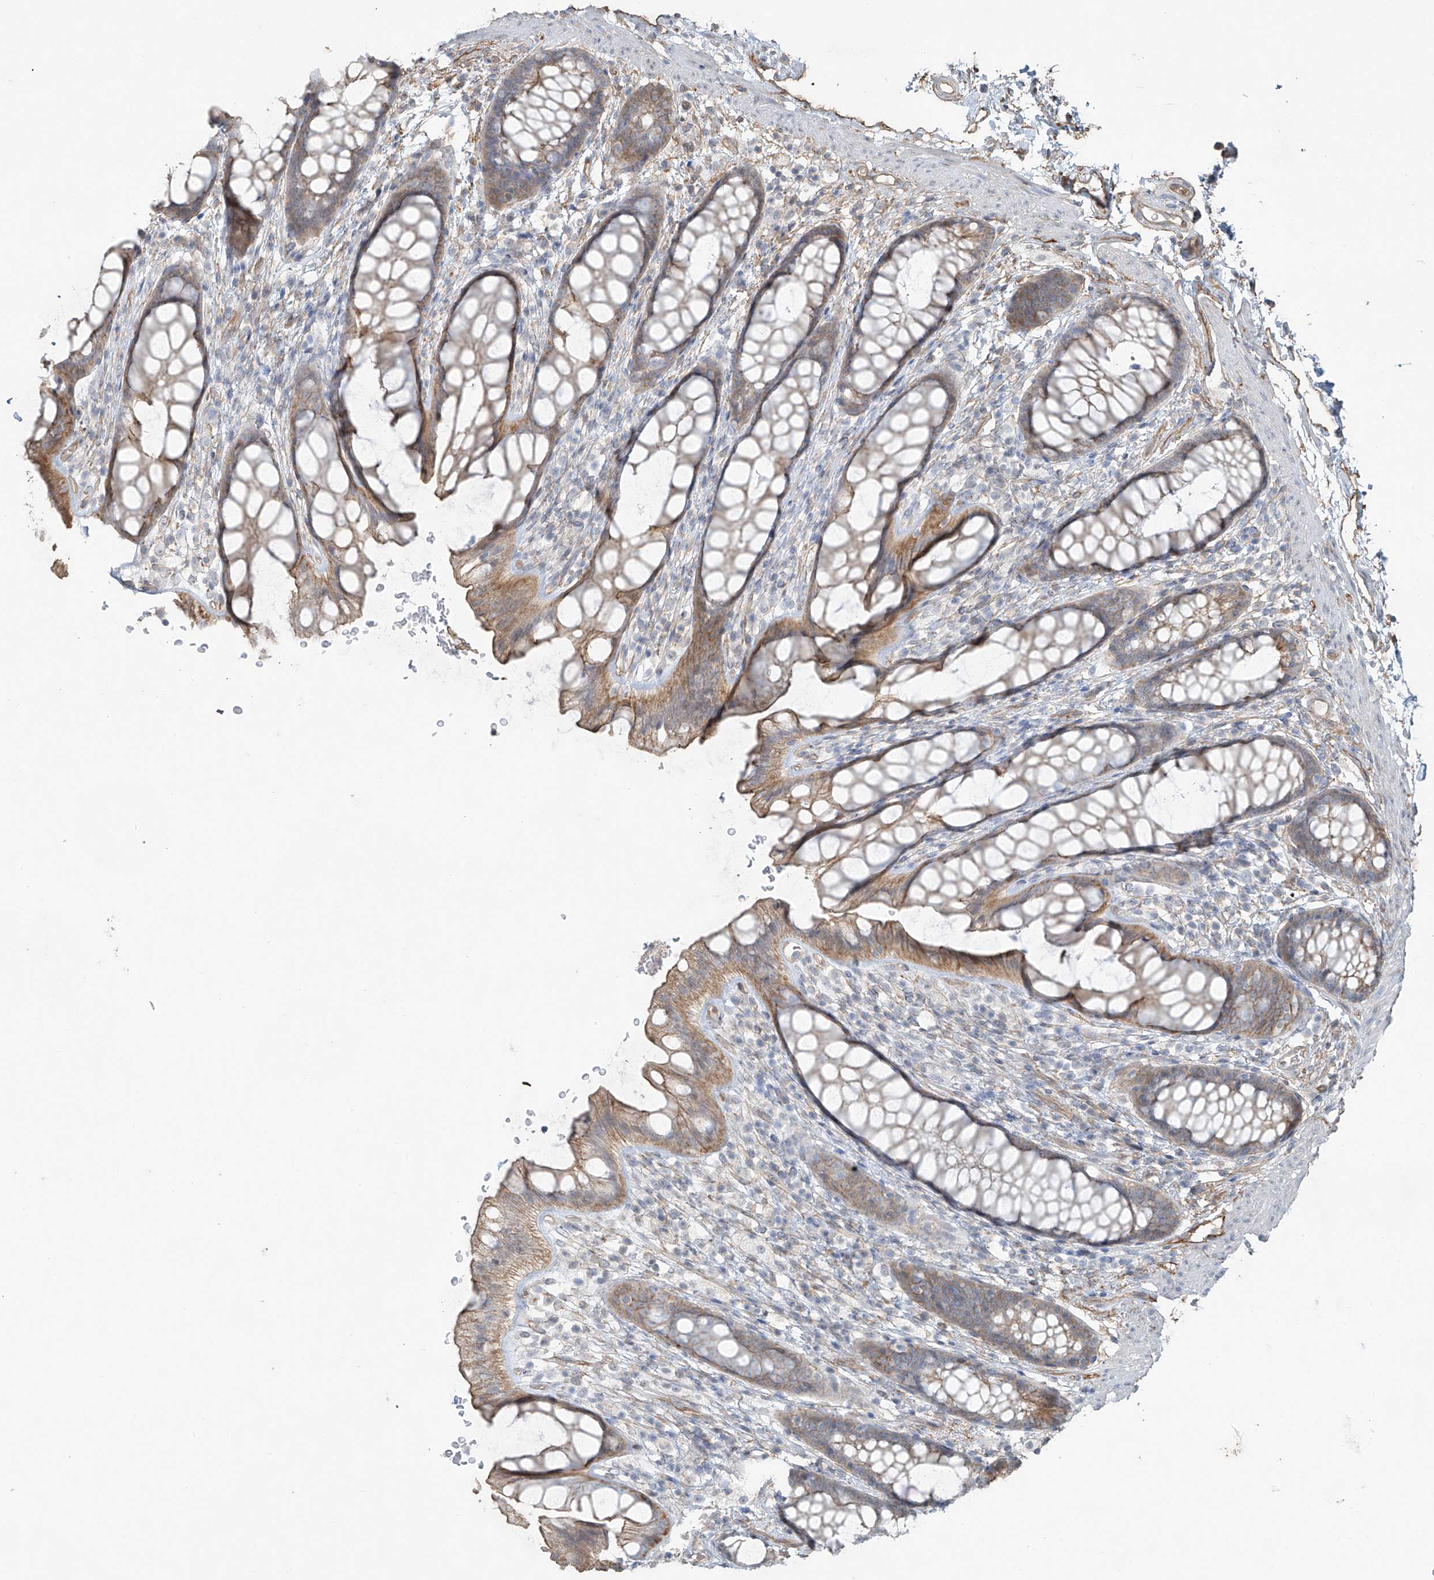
{"staining": {"intensity": "moderate", "quantity": "25%-75%", "location": "cytoplasmic/membranous"}, "tissue": "rectum", "cell_type": "Glandular cells", "image_type": "normal", "snomed": [{"axis": "morphology", "description": "Normal tissue, NOS"}, {"axis": "topography", "description": "Rectum"}], "caption": "Immunohistochemistry of benign human rectum displays medium levels of moderate cytoplasmic/membranous positivity in approximately 25%-75% of glandular cells. Immunohistochemistry (ihc) stains the protein in brown and the nuclei are stained blue.", "gene": "TUBE1", "patient": {"sex": "female", "age": 65}}